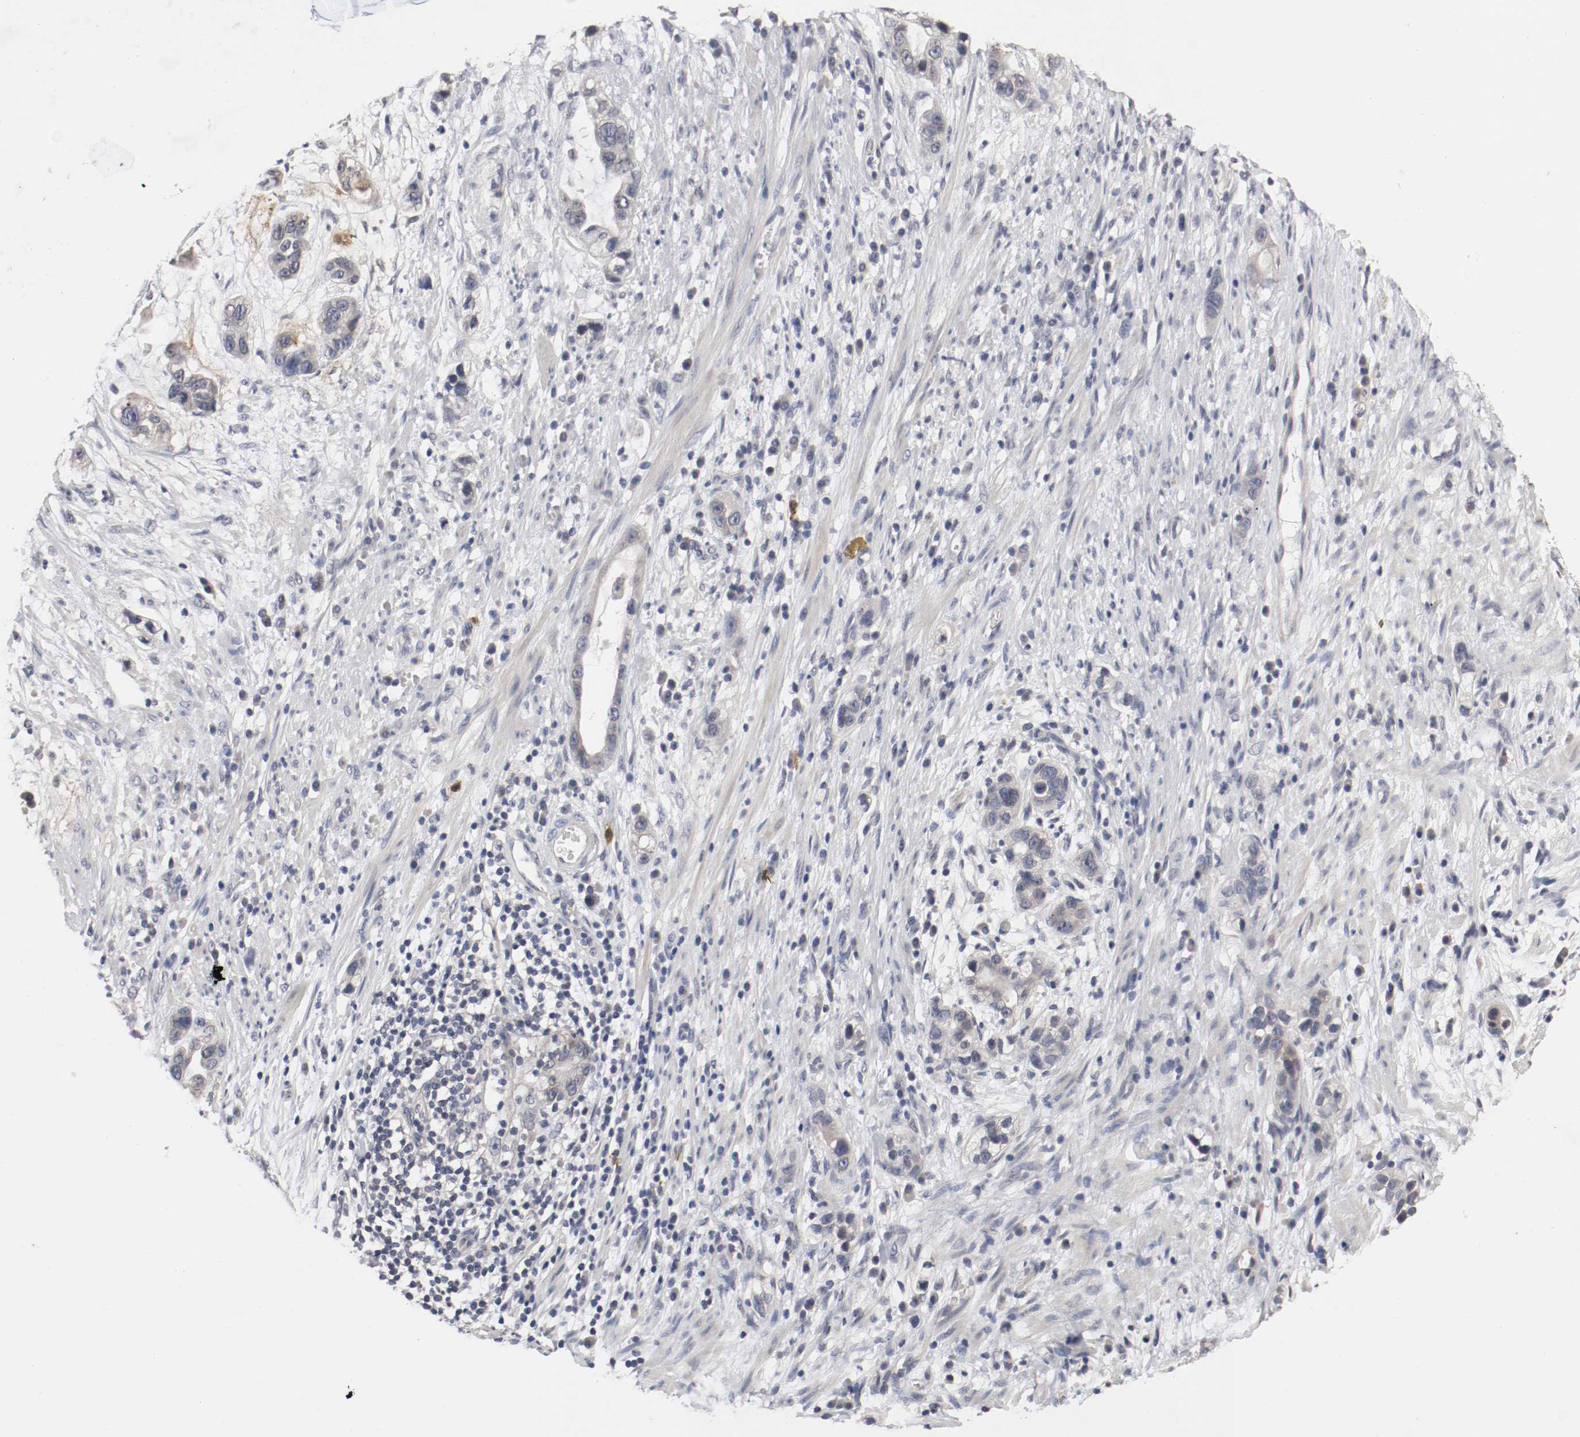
{"staining": {"intensity": "negative", "quantity": "none", "location": "none"}, "tissue": "stomach cancer", "cell_type": "Tumor cells", "image_type": "cancer", "snomed": [{"axis": "morphology", "description": "Adenocarcinoma, NOS"}, {"axis": "topography", "description": "Stomach, lower"}], "caption": "IHC of adenocarcinoma (stomach) displays no staining in tumor cells.", "gene": "CEBPE", "patient": {"sex": "female", "age": 93}}